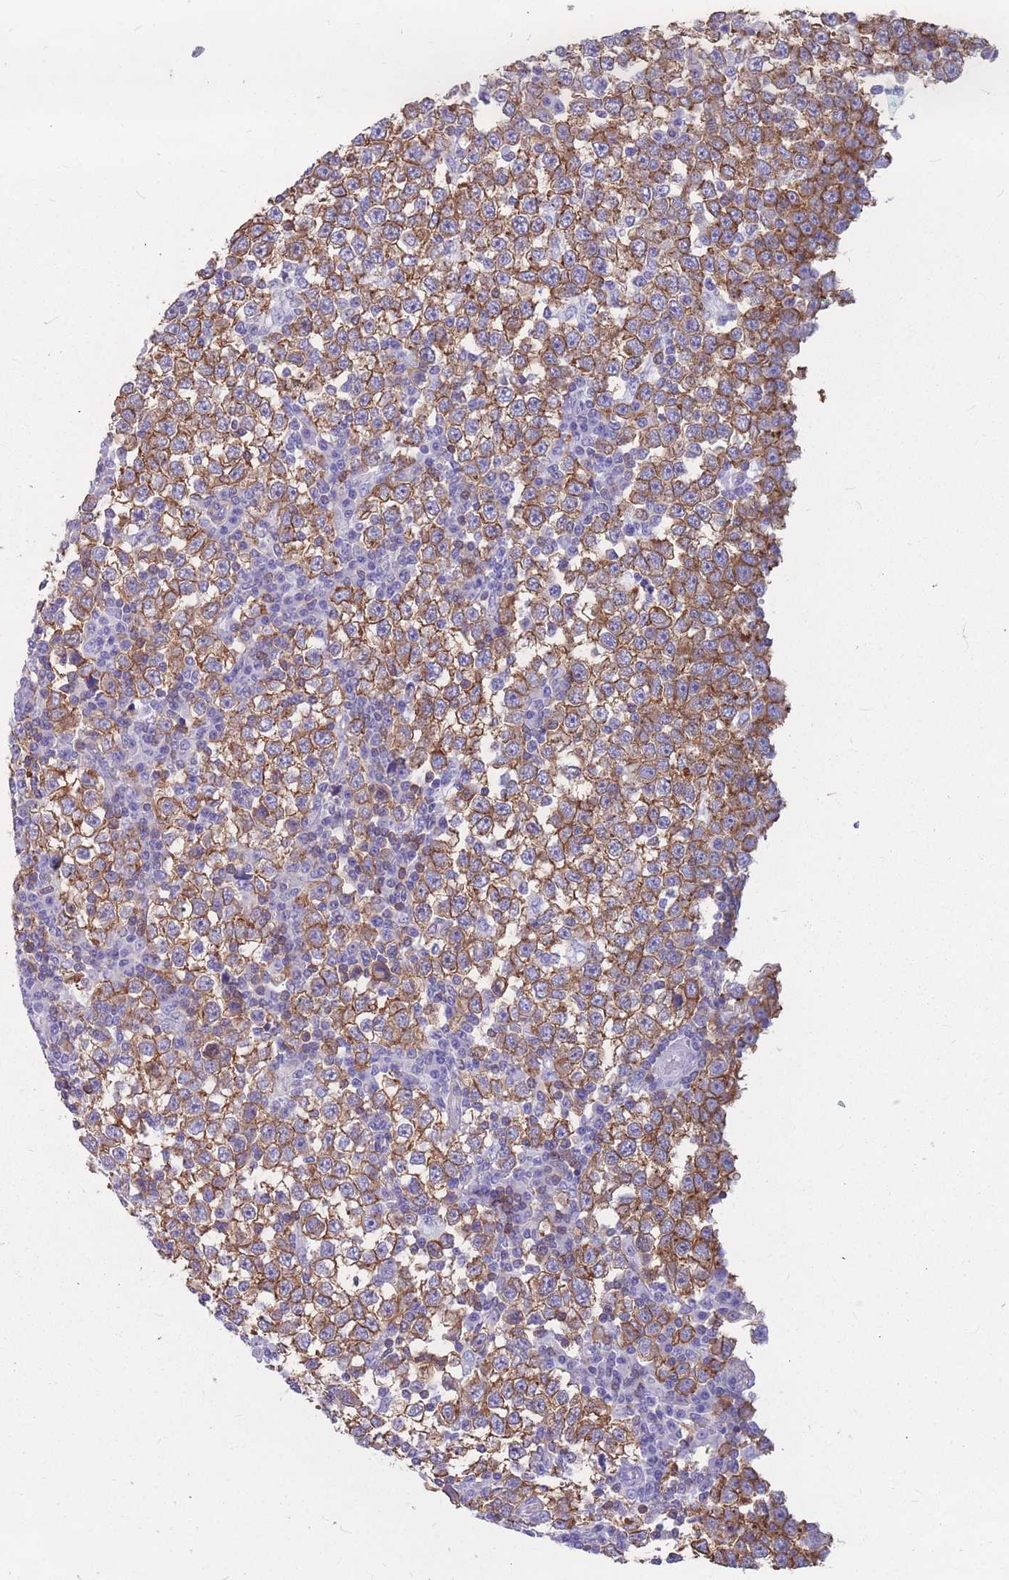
{"staining": {"intensity": "strong", "quantity": ">75%", "location": "cytoplasmic/membranous"}, "tissue": "testis cancer", "cell_type": "Tumor cells", "image_type": "cancer", "snomed": [{"axis": "morphology", "description": "Seminoma, NOS"}, {"axis": "topography", "description": "Testis"}], "caption": "Seminoma (testis) stained for a protein exhibits strong cytoplasmic/membranous positivity in tumor cells.", "gene": "ADD2", "patient": {"sex": "male", "age": 65}}